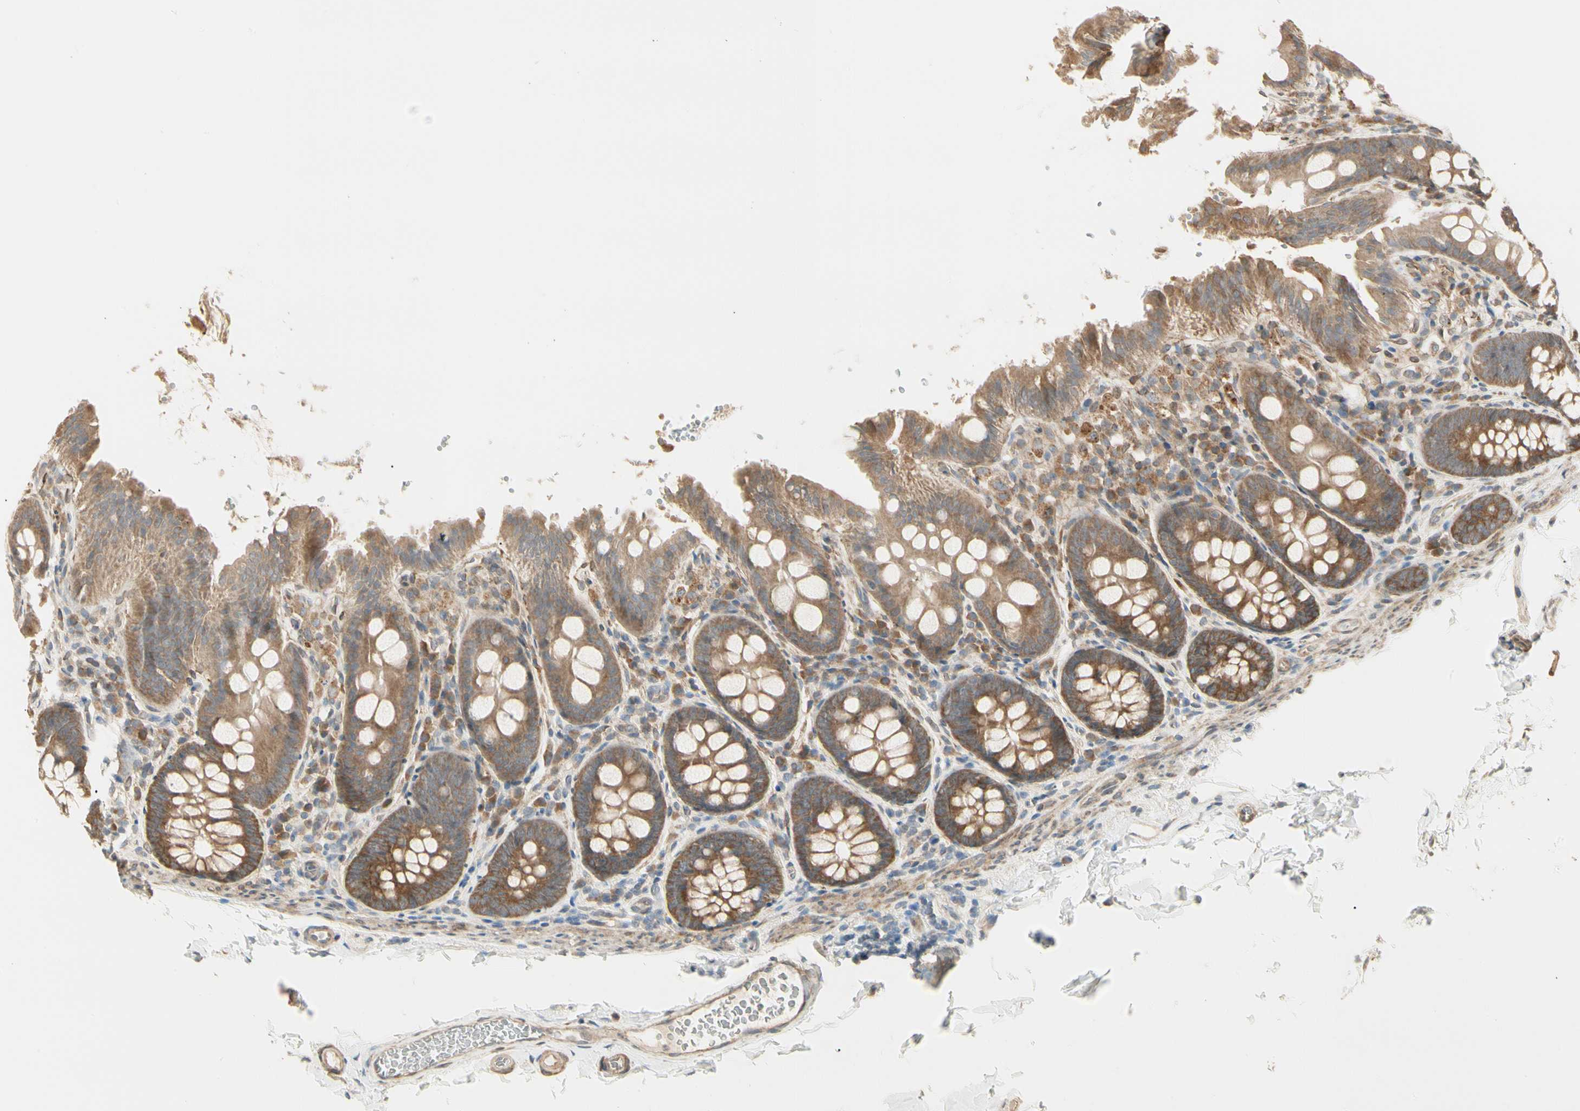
{"staining": {"intensity": "moderate", "quantity": "25%-75%", "location": "cytoplasmic/membranous"}, "tissue": "colon", "cell_type": "Endothelial cells", "image_type": "normal", "snomed": [{"axis": "morphology", "description": "Normal tissue, NOS"}, {"axis": "topography", "description": "Colon"}], "caption": "Immunohistochemical staining of normal colon exhibits 25%-75% levels of moderate cytoplasmic/membranous protein staining in about 25%-75% of endothelial cells. (IHC, brightfield microscopy, high magnification).", "gene": "IRAG1", "patient": {"sex": "female", "age": 61}}